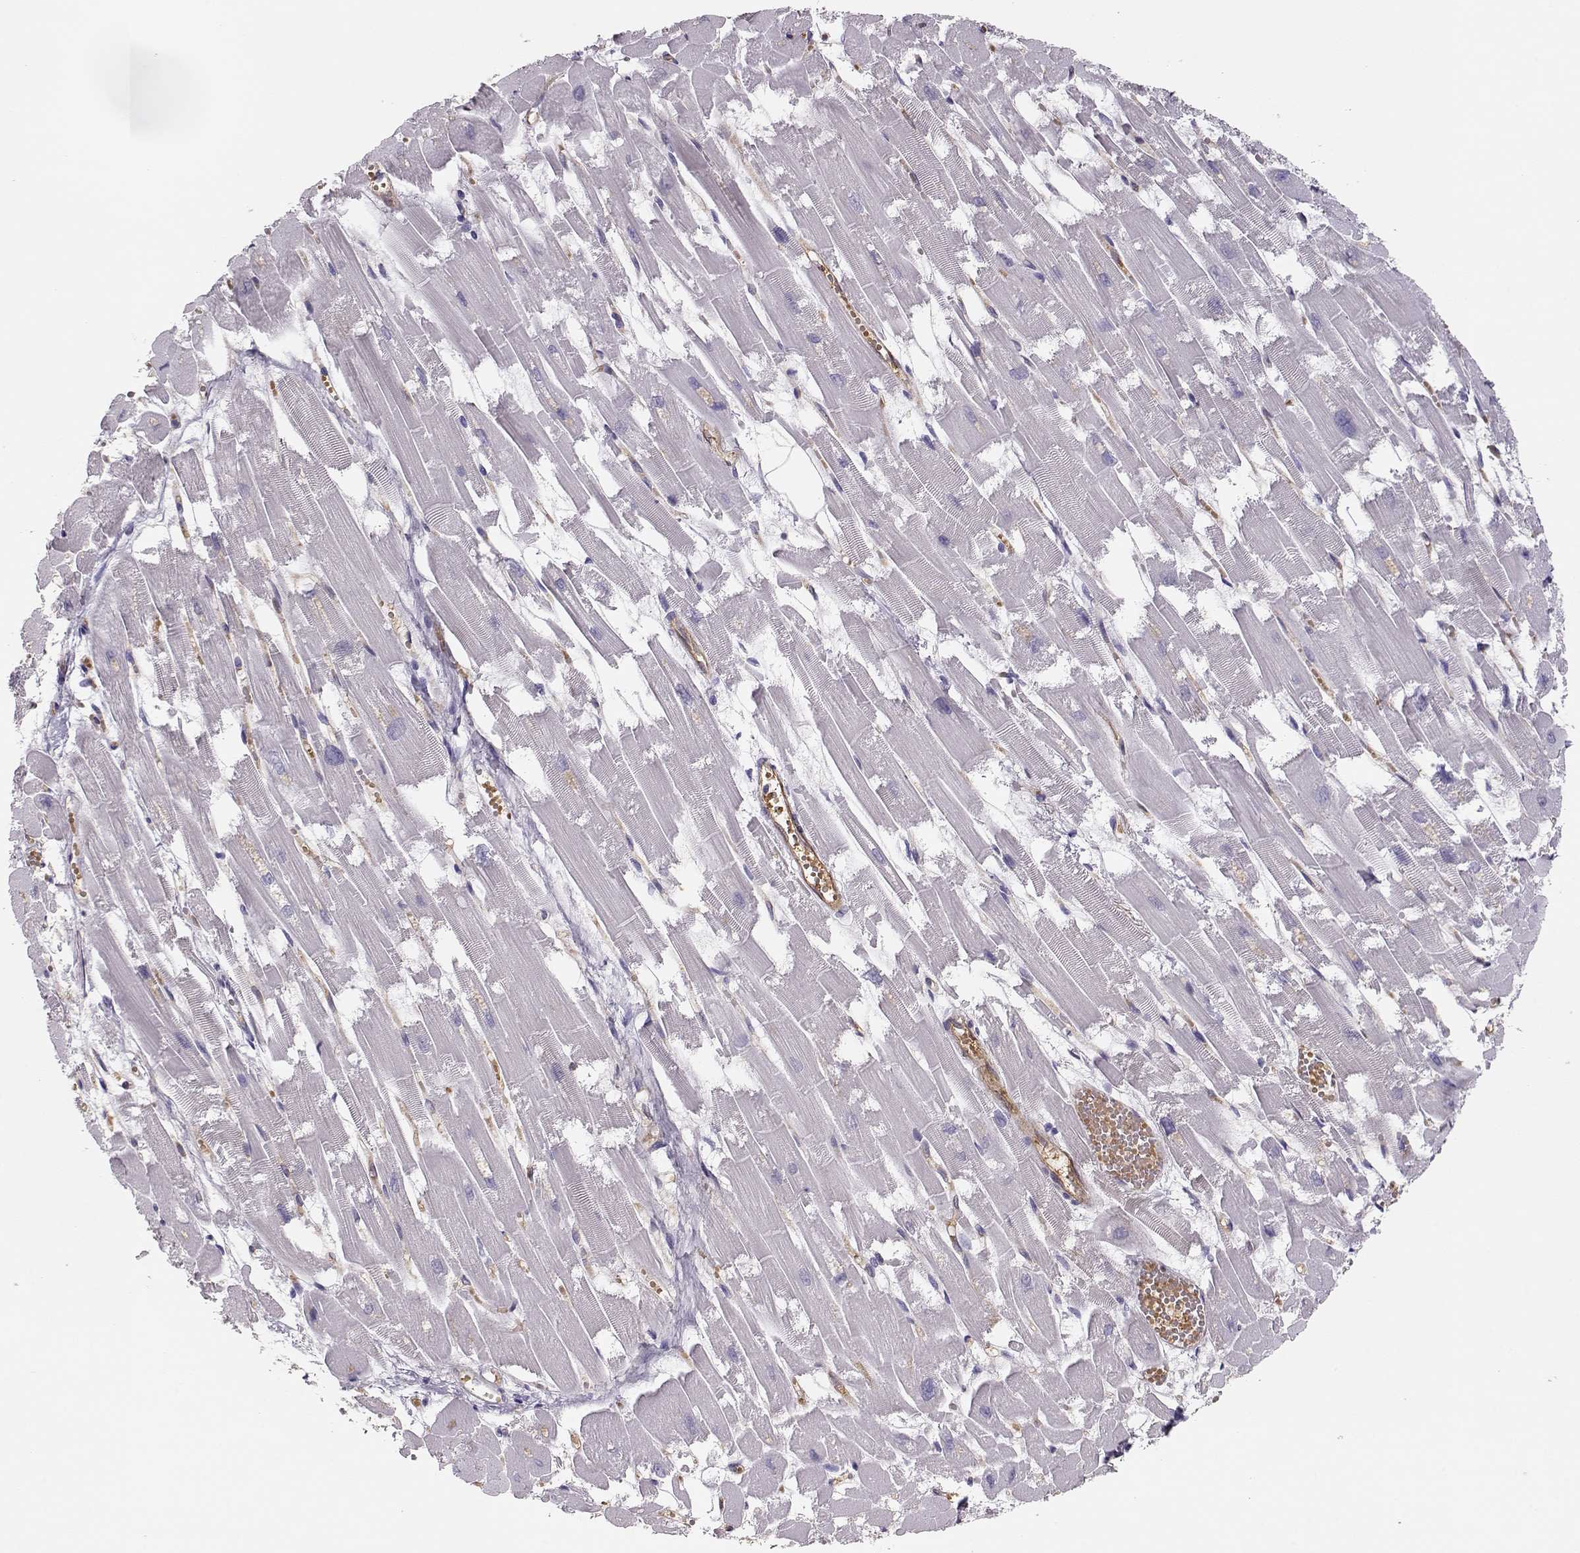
{"staining": {"intensity": "negative", "quantity": "none", "location": "none"}, "tissue": "heart muscle", "cell_type": "Cardiomyocytes", "image_type": "normal", "snomed": [{"axis": "morphology", "description": "Normal tissue, NOS"}, {"axis": "topography", "description": "Heart"}], "caption": "Protein analysis of normal heart muscle reveals no significant expression in cardiomyocytes.", "gene": "PNP", "patient": {"sex": "female", "age": 52}}